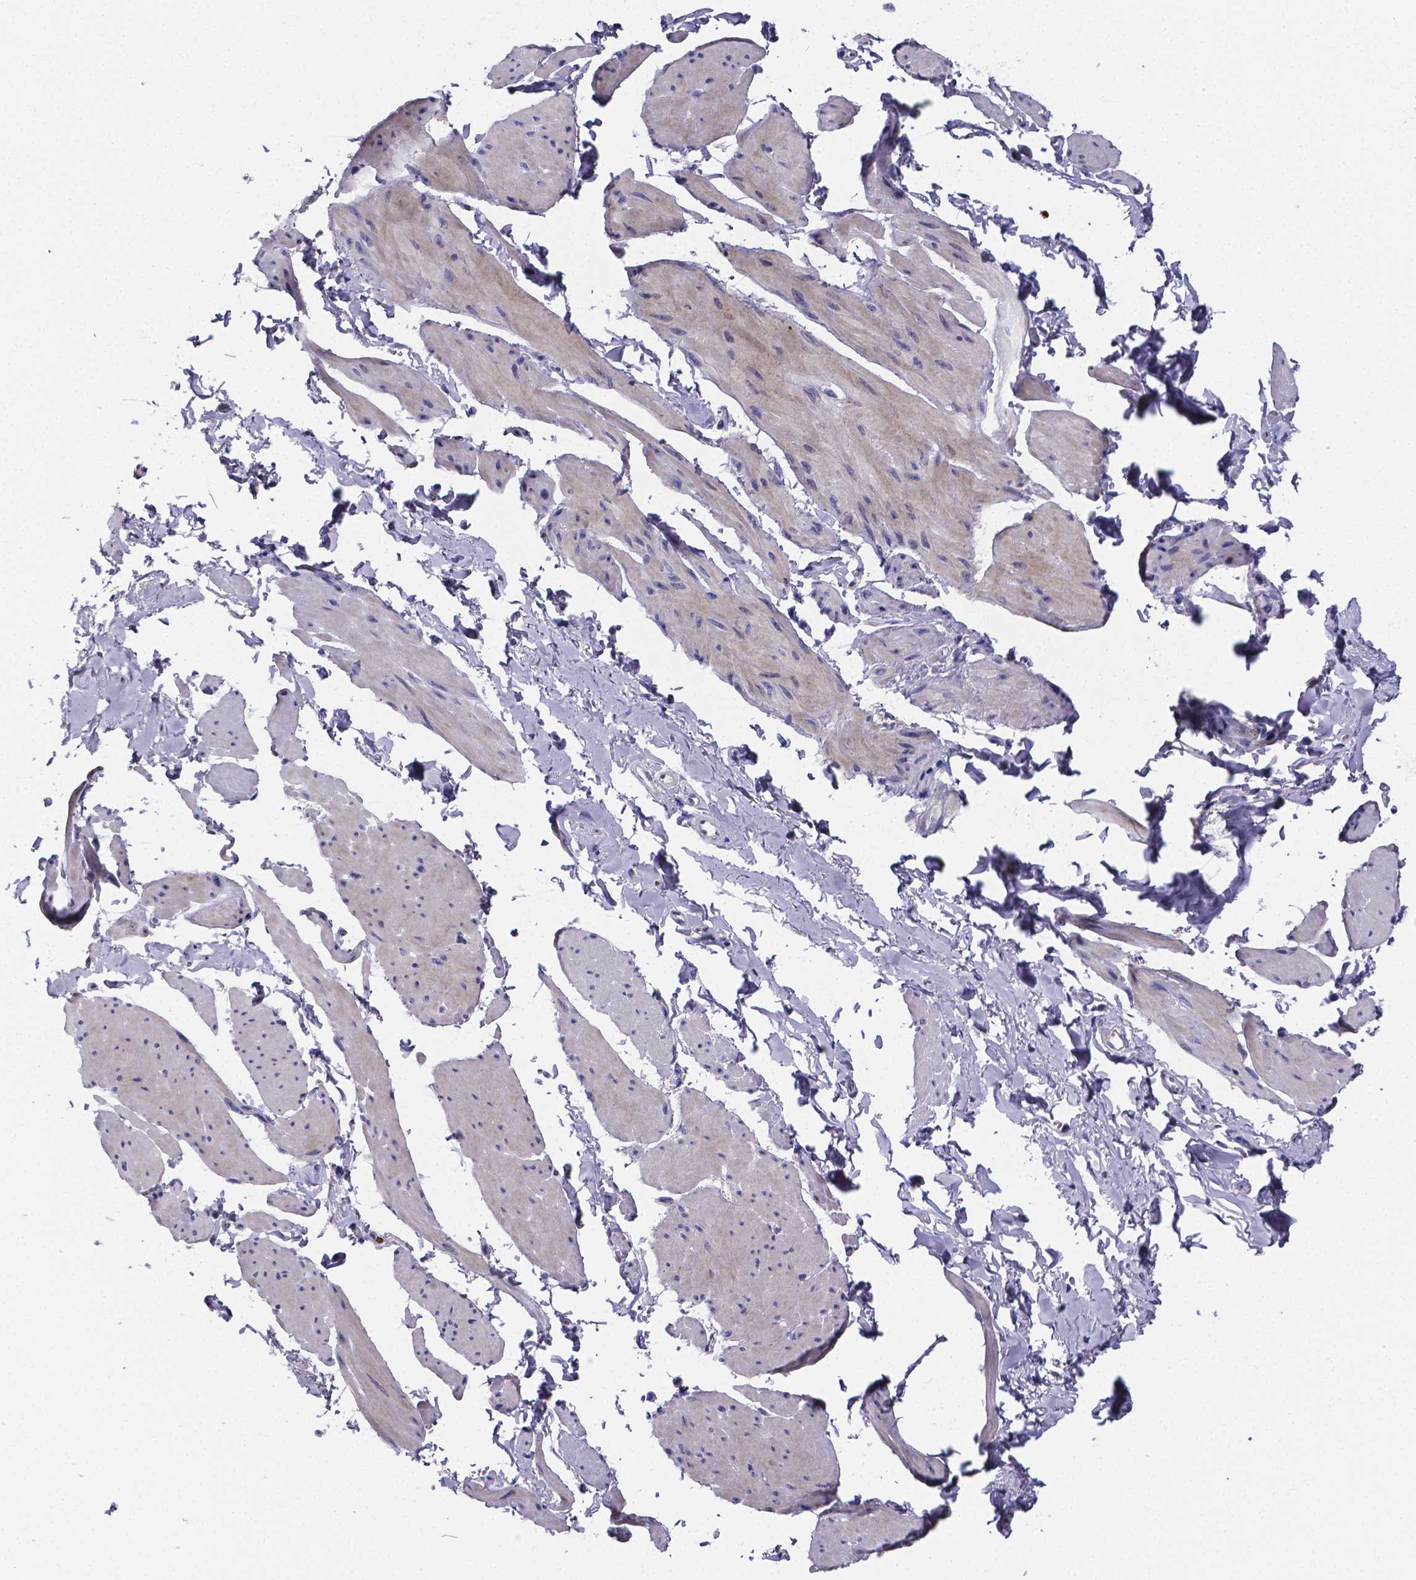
{"staining": {"intensity": "weak", "quantity": "<25%", "location": "cytoplasmic/membranous"}, "tissue": "smooth muscle", "cell_type": "Smooth muscle cells", "image_type": "normal", "snomed": [{"axis": "morphology", "description": "Normal tissue, NOS"}, {"axis": "topography", "description": "Adipose tissue"}, {"axis": "topography", "description": "Smooth muscle"}, {"axis": "topography", "description": "Peripheral nerve tissue"}], "caption": "IHC image of benign smooth muscle: human smooth muscle stained with DAB demonstrates no significant protein expression in smooth muscle cells.", "gene": "GABRA3", "patient": {"sex": "male", "age": 83}}